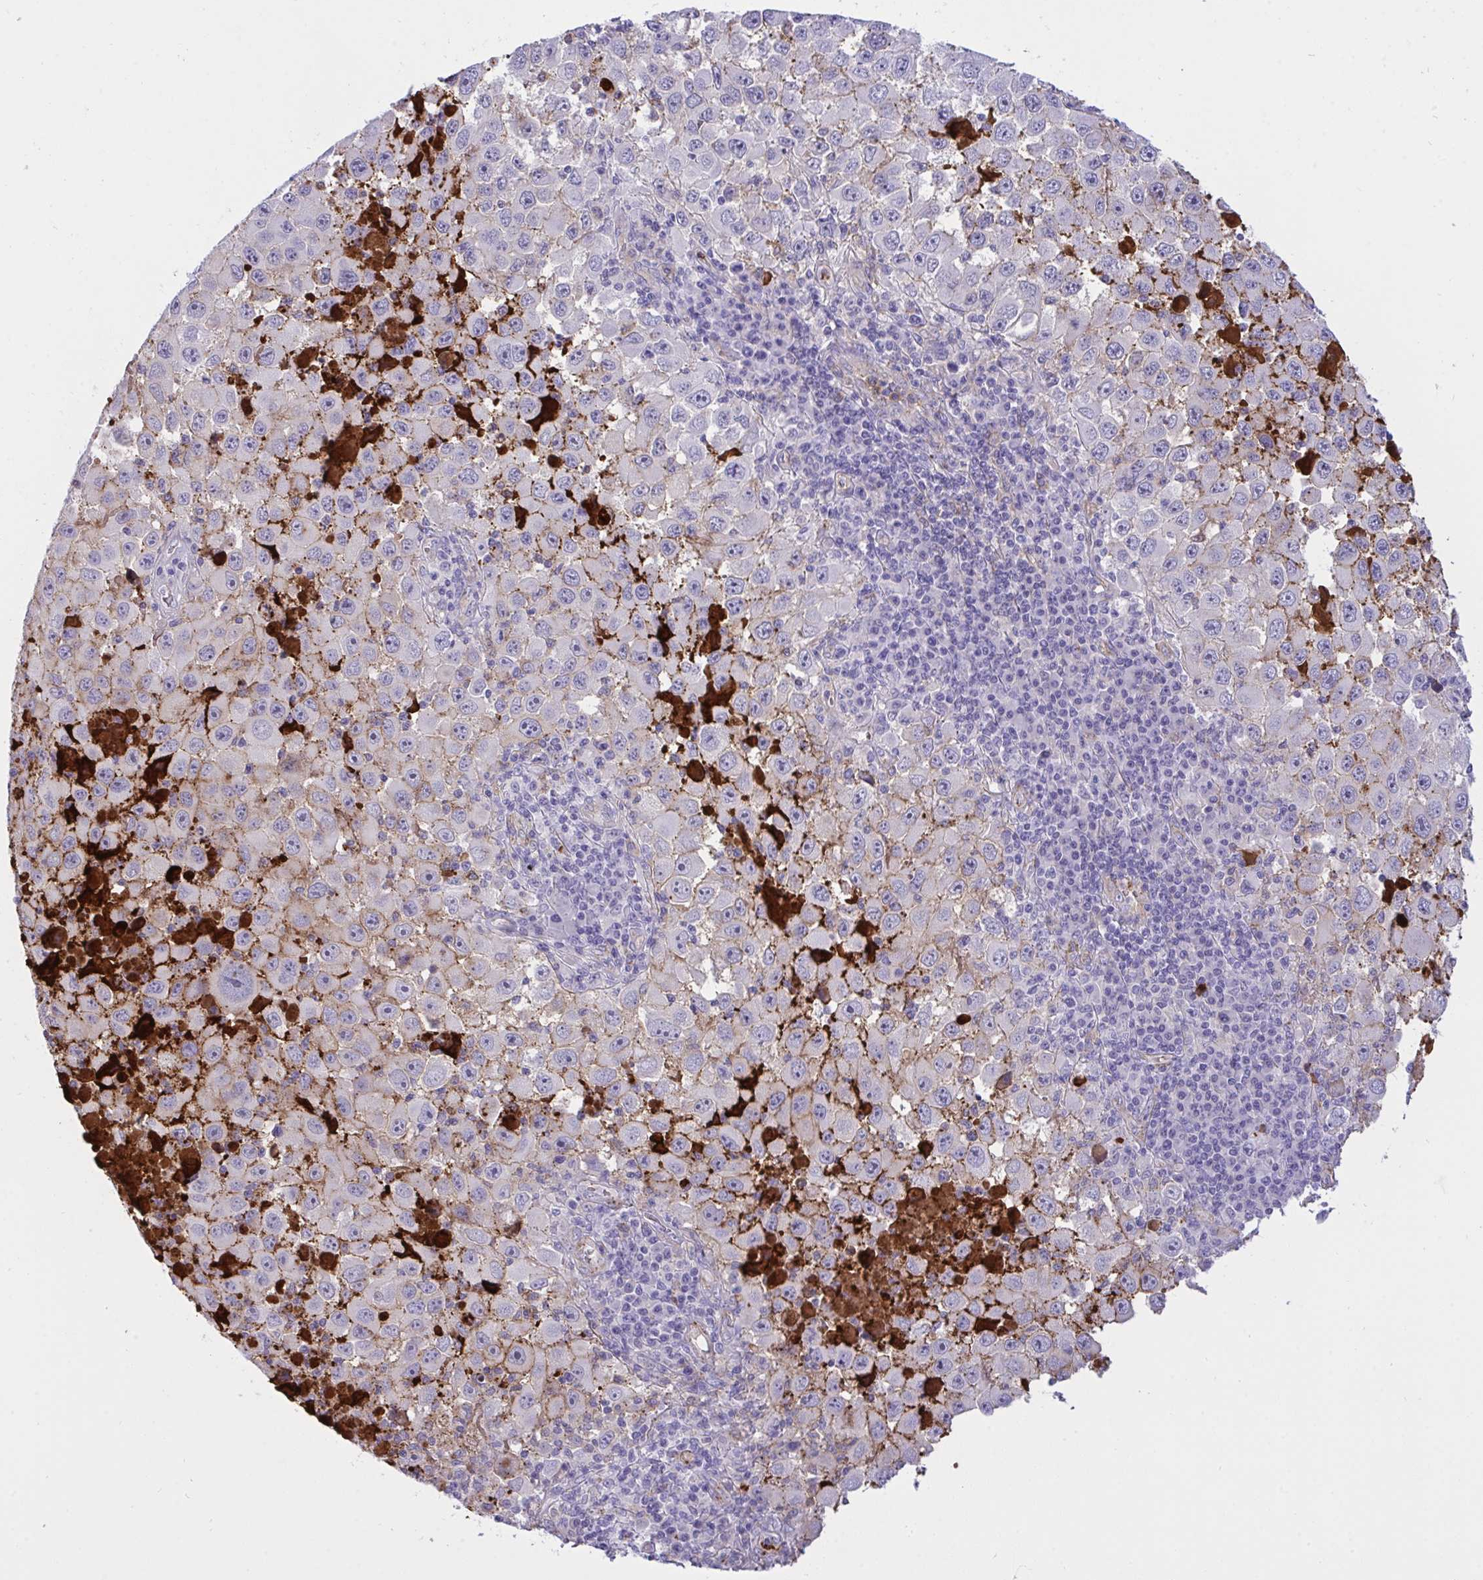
{"staining": {"intensity": "negative", "quantity": "none", "location": "none"}, "tissue": "melanoma", "cell_type": "Tumor cells", "image_type": "cancer", "snomed": [{"axis": "morphology", "description": "Malignant melanoma, Metastatic site"}, {"axis": "topography", "description": "Lymph node"}], "caption": "The image shows no staining of tumor cells in melanoma. (Brightfield microscopy of DAB immunohistochemistry (IHC) at high magnification).", "gene": "F2", "patient": {"sex": "female", "age": 67}}